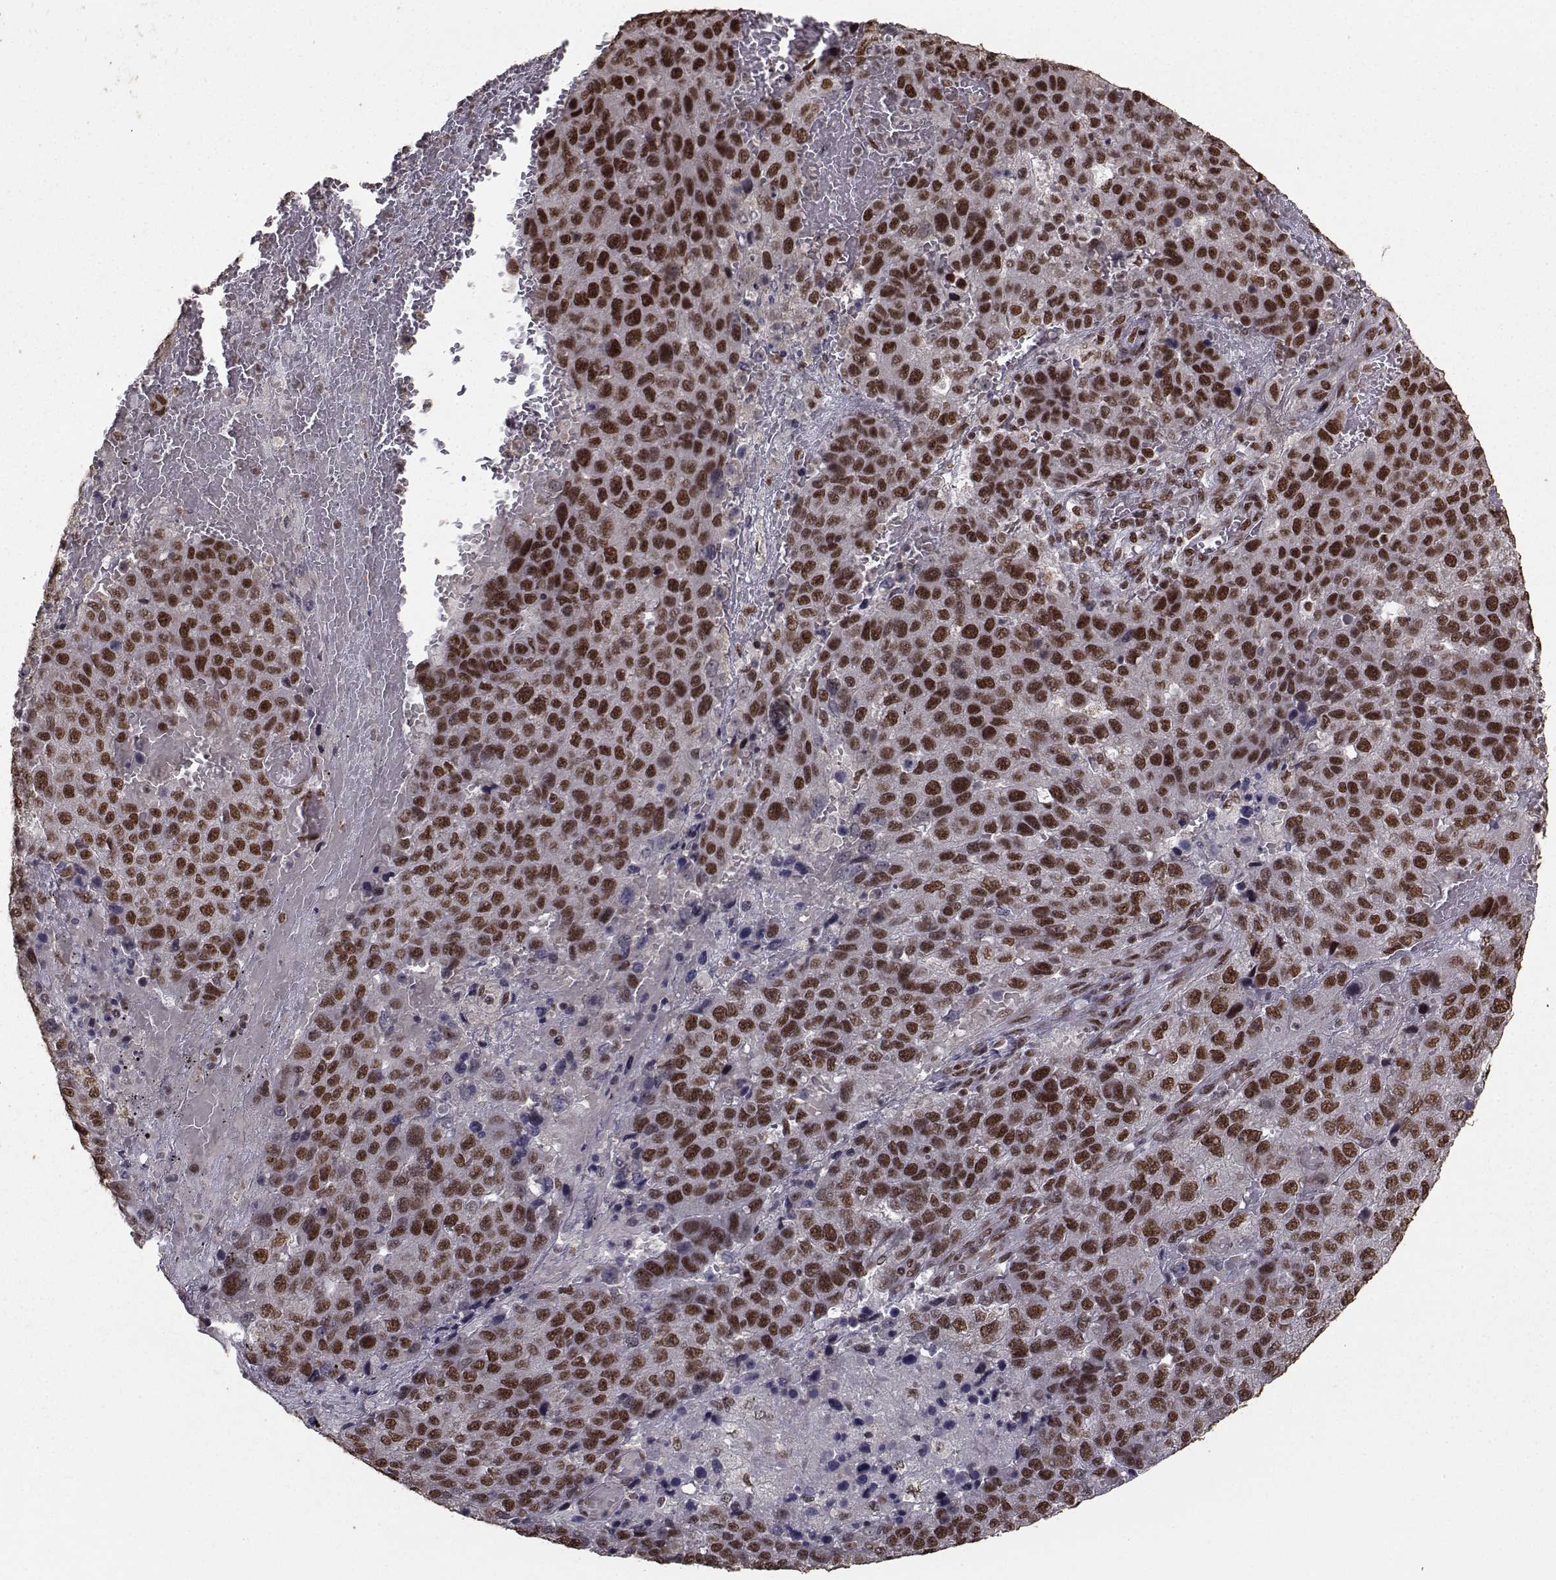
{"staining": {"intensity": "strong", "quantity": "25%-75%", "location": "nuclear"}, "tissue": "pancreatic cancer", "cell_type": "Tumor cells", "image_type": "cancer", "snomed": [{"axis": "morphology", "description": "Adenocarcinoma, NOS"}, {"axis": "topography", "description": "Pancreas"}], "caption": "Brown immunohistochemical staining in adenocarcinoma (pancreatic) shows strong nuclear staining in about 25%-75% of tumor cells. (Stains: DAB in brown, nuclei in blue, Microscopy: brightfield microscopy at high magnification).", "gene": "SF1", "patient": {"sex": "female", "age": 61}}